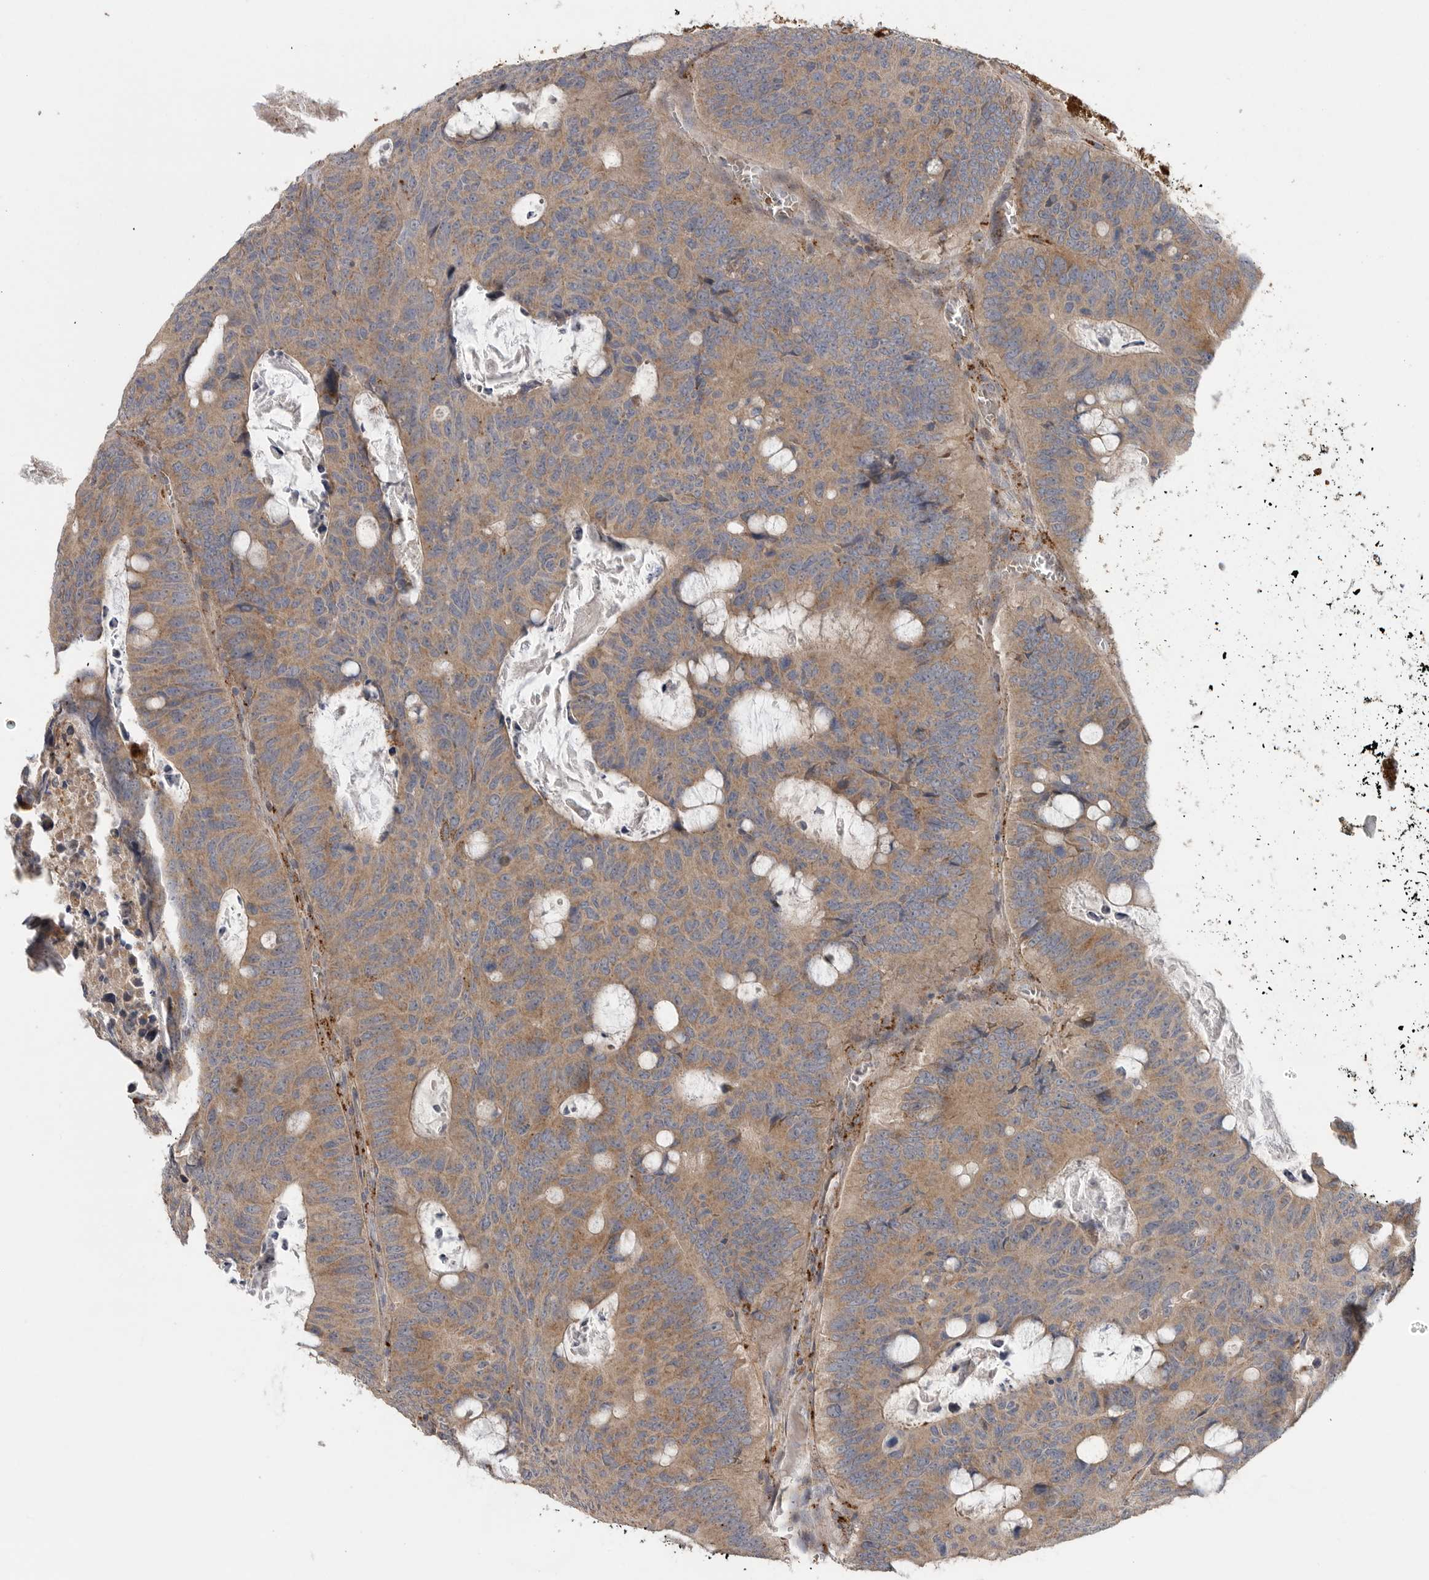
{"staining": {"intensity": "moderate", "quantity": ">75%", "location": "cytoplasmic/membranous"}, "tissue": "colorectal cancer", "cell_type": "Tumor cells", "image_type": "cancer", "snomed": [{"axis": "morphology", "description": "Adenocarcinoma, NOS"}, {"axis": "topography", "description": "Colon"}], "caption": "Adenocarcinoma (colorectal) tissue demonstrates moderate cytoplasmic/membranous expression in approximately >75% of tumor cells (DAB IHC, brown staining for protein, blue staining for nuclei).", "gene": "GALNS", "patient": {"sex": "male", "age": 87}}